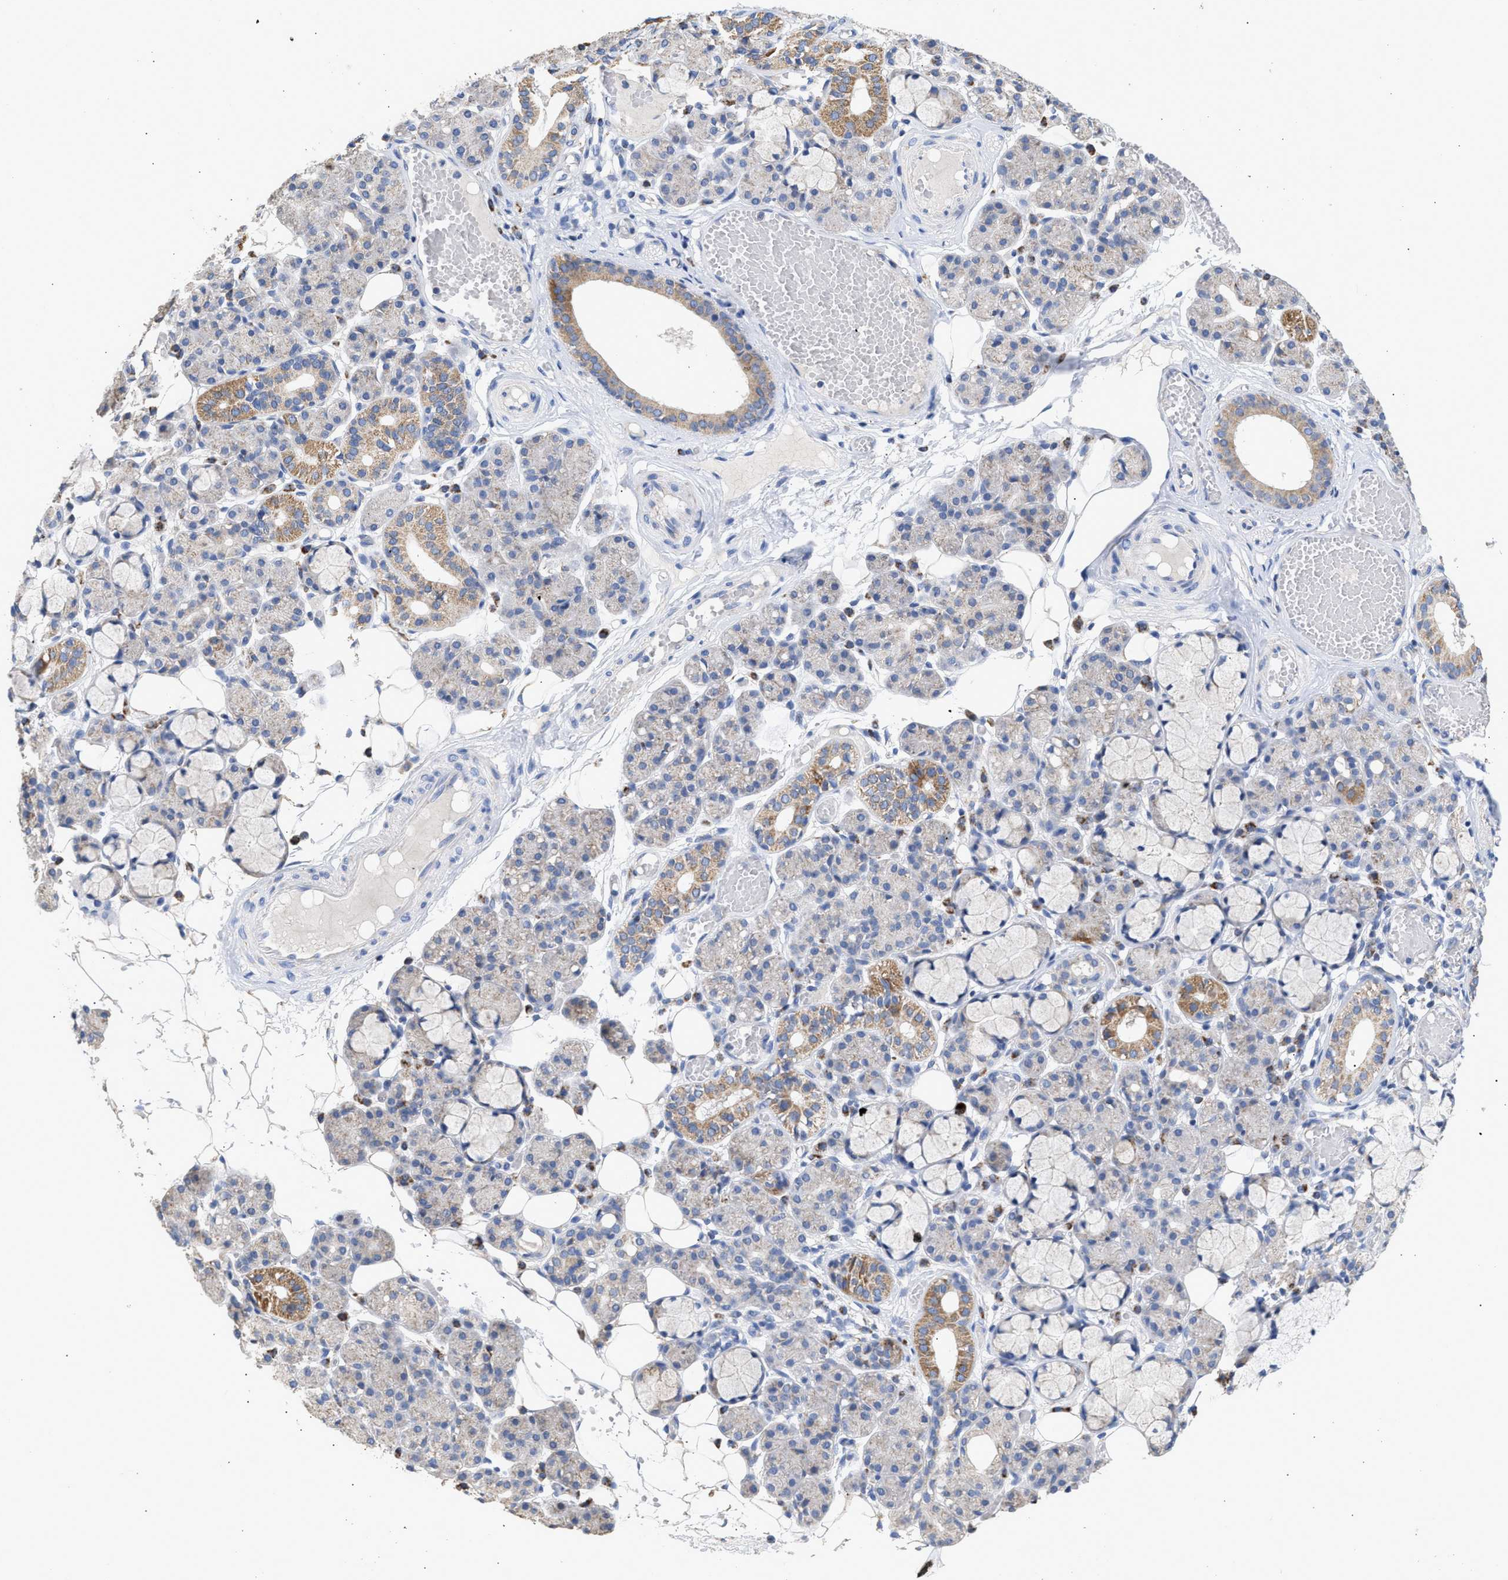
{"staining": {"intensity": "moderate", "quantity": "25%-75%", "location": "cytoplasmic/membranous"}, "tissue": "salivary gland", "cell_type": "Glandular cells", "image_type": "normal", "snomed": [{"axis": "morphology", "description": "Normal tissue, NOS"}, {"axis": "topography", "description": "Salivary gland"}], "caption": "This micrograph reveals benign salivary gland stained with immunohistochemistry (IHC) to label a protein in brown. The cytoplasmic/membranous of glandular cells show moderate positivity for the protein. Nuclei are counter-stained blue.", "gene": "ACOT13", "patient": {"sex": "male", "age": 63}}